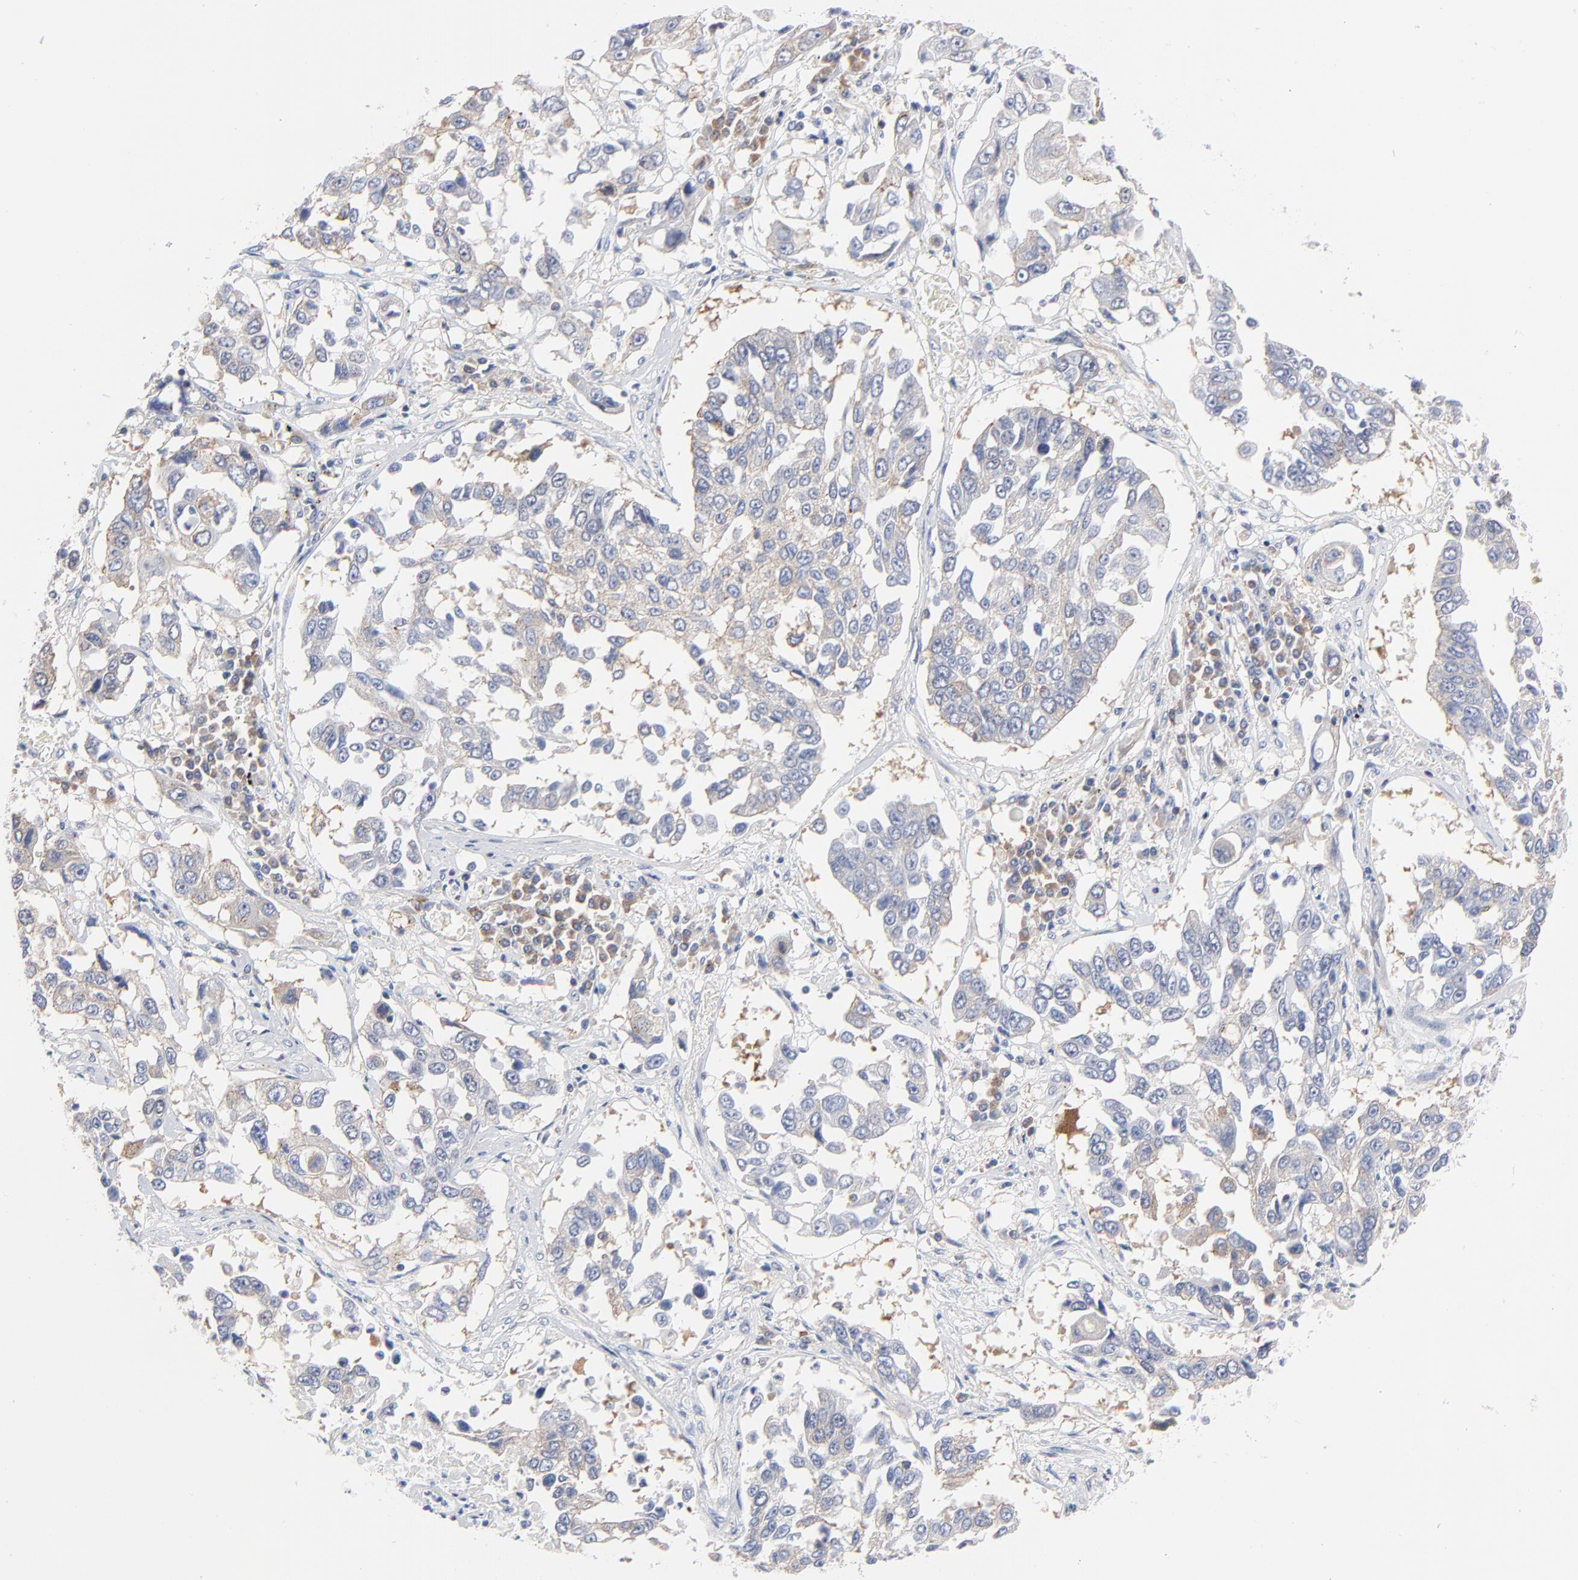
{"staining": {"intensity": "weak", "quantity": "<25%", "location": "cytoplasmic/membranous"}, "tissue": "lung cancer", "cell_type": "Tumor cells", "image_type": "cancer", "snomed": [{"axis": "morphology", "description": "Squamous cell carcinoma, NOS"}, {"axis": "topography", "description": "Lung"}], "caption": "Immunohistochemistry of lung cancer (squamous cell carcinoma) demonstrates no positivity in tumor cells.", "gene": "CD2AP", "patient": {"sex": "male", "age": 71}}